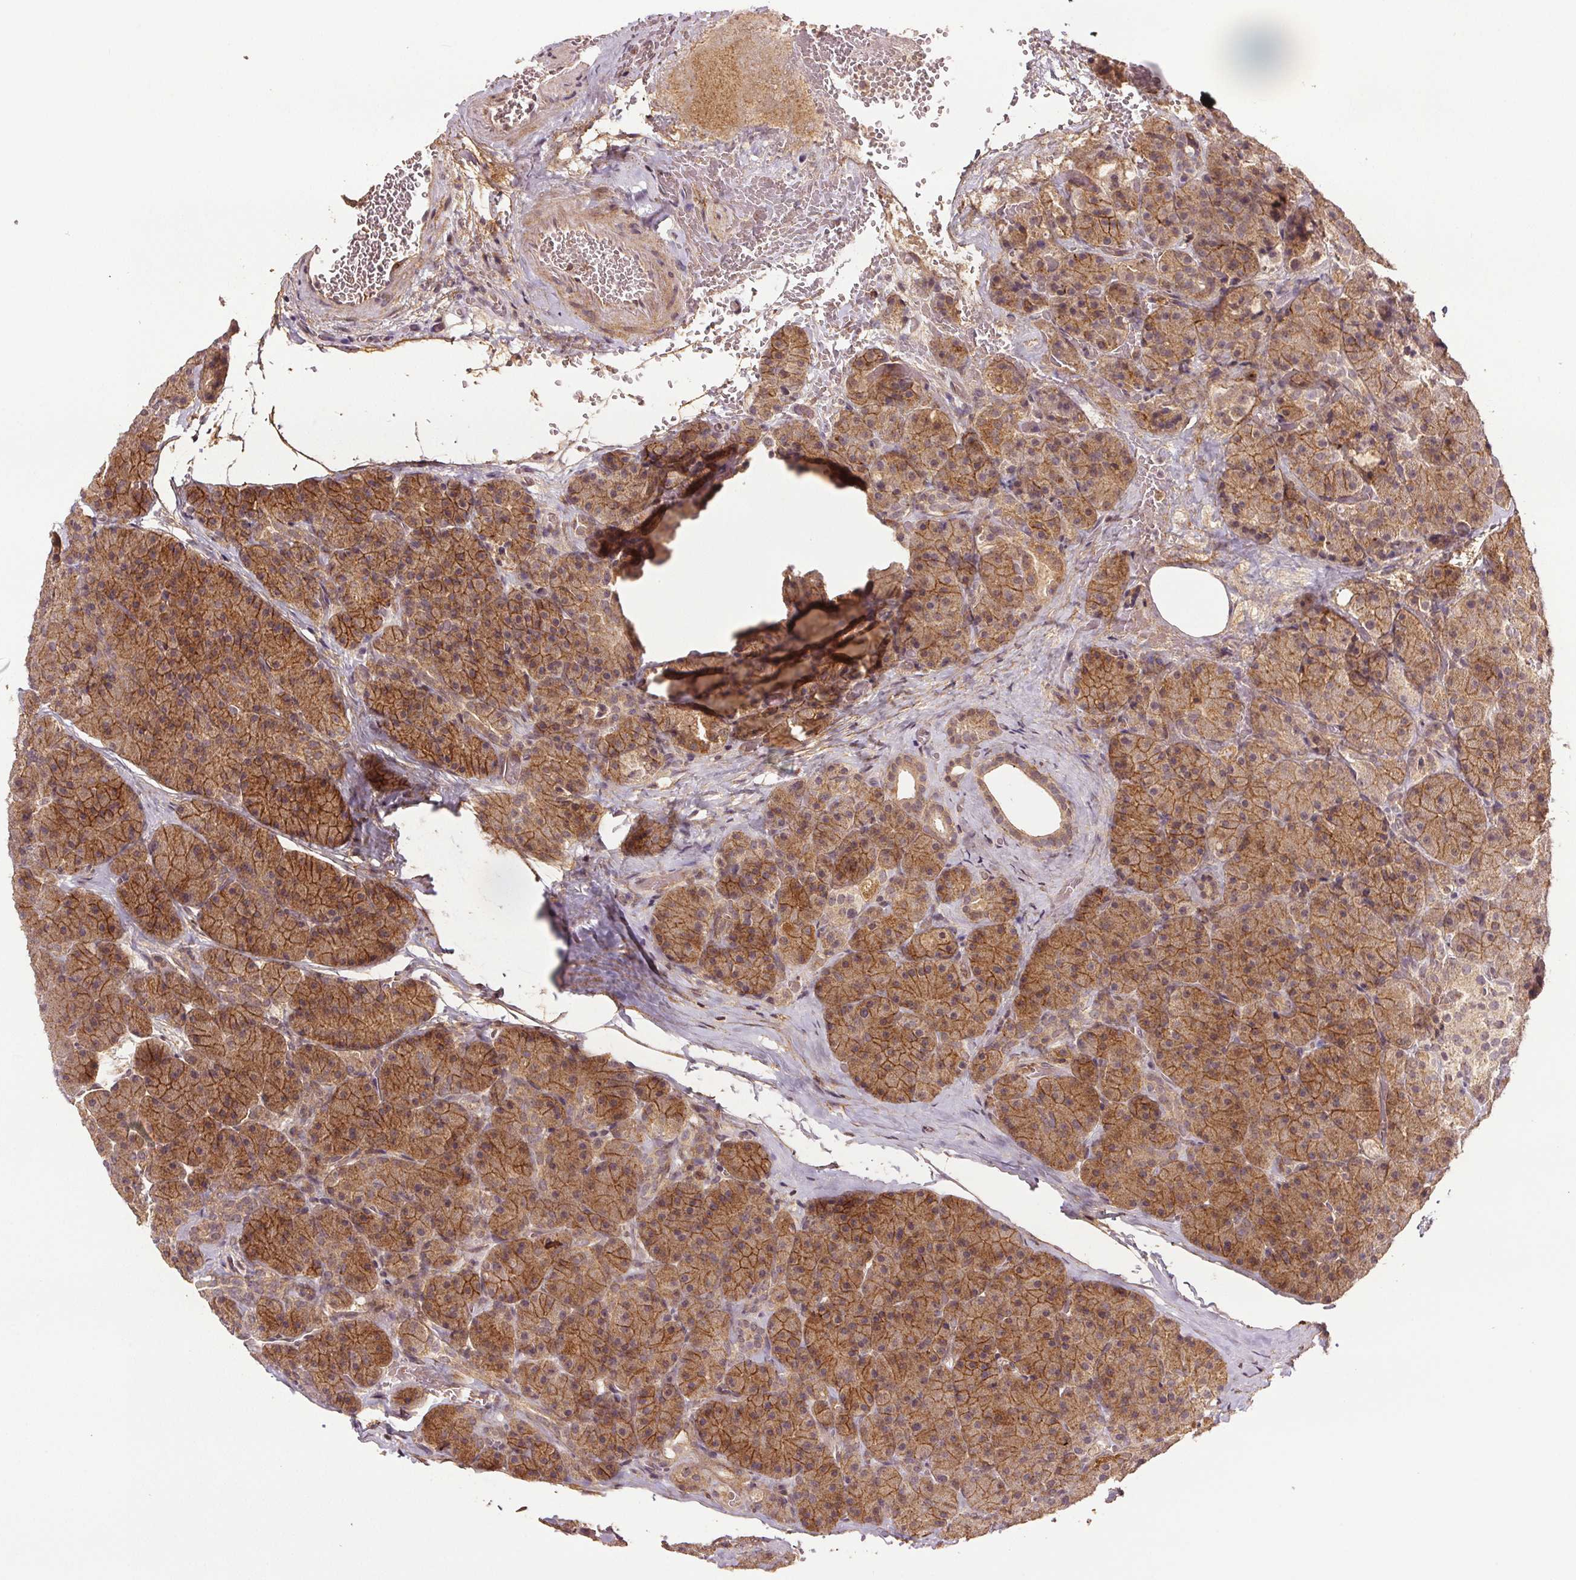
{"staining": {"intensity": "moderate", "quantity": ">75%", "location": "cytoplasmic/membranous"}, "tissue": "pancreas", "cell_type": "Exocrine glandular cells", "image_type": "normal", "snomed": [{"axis": "morphology", "description": "Normal tissue, NOS"}, {"axis": "topography", "description": "Pancreas"}], "caption": "The micrograph demonstrates a brown stain indicating the presence of a protein in the cytoplasmic/membranous of exocrine glandular cells in pancreas.", "gene": "EPHB3", "patient": {"sex": "male", "age": 57}}